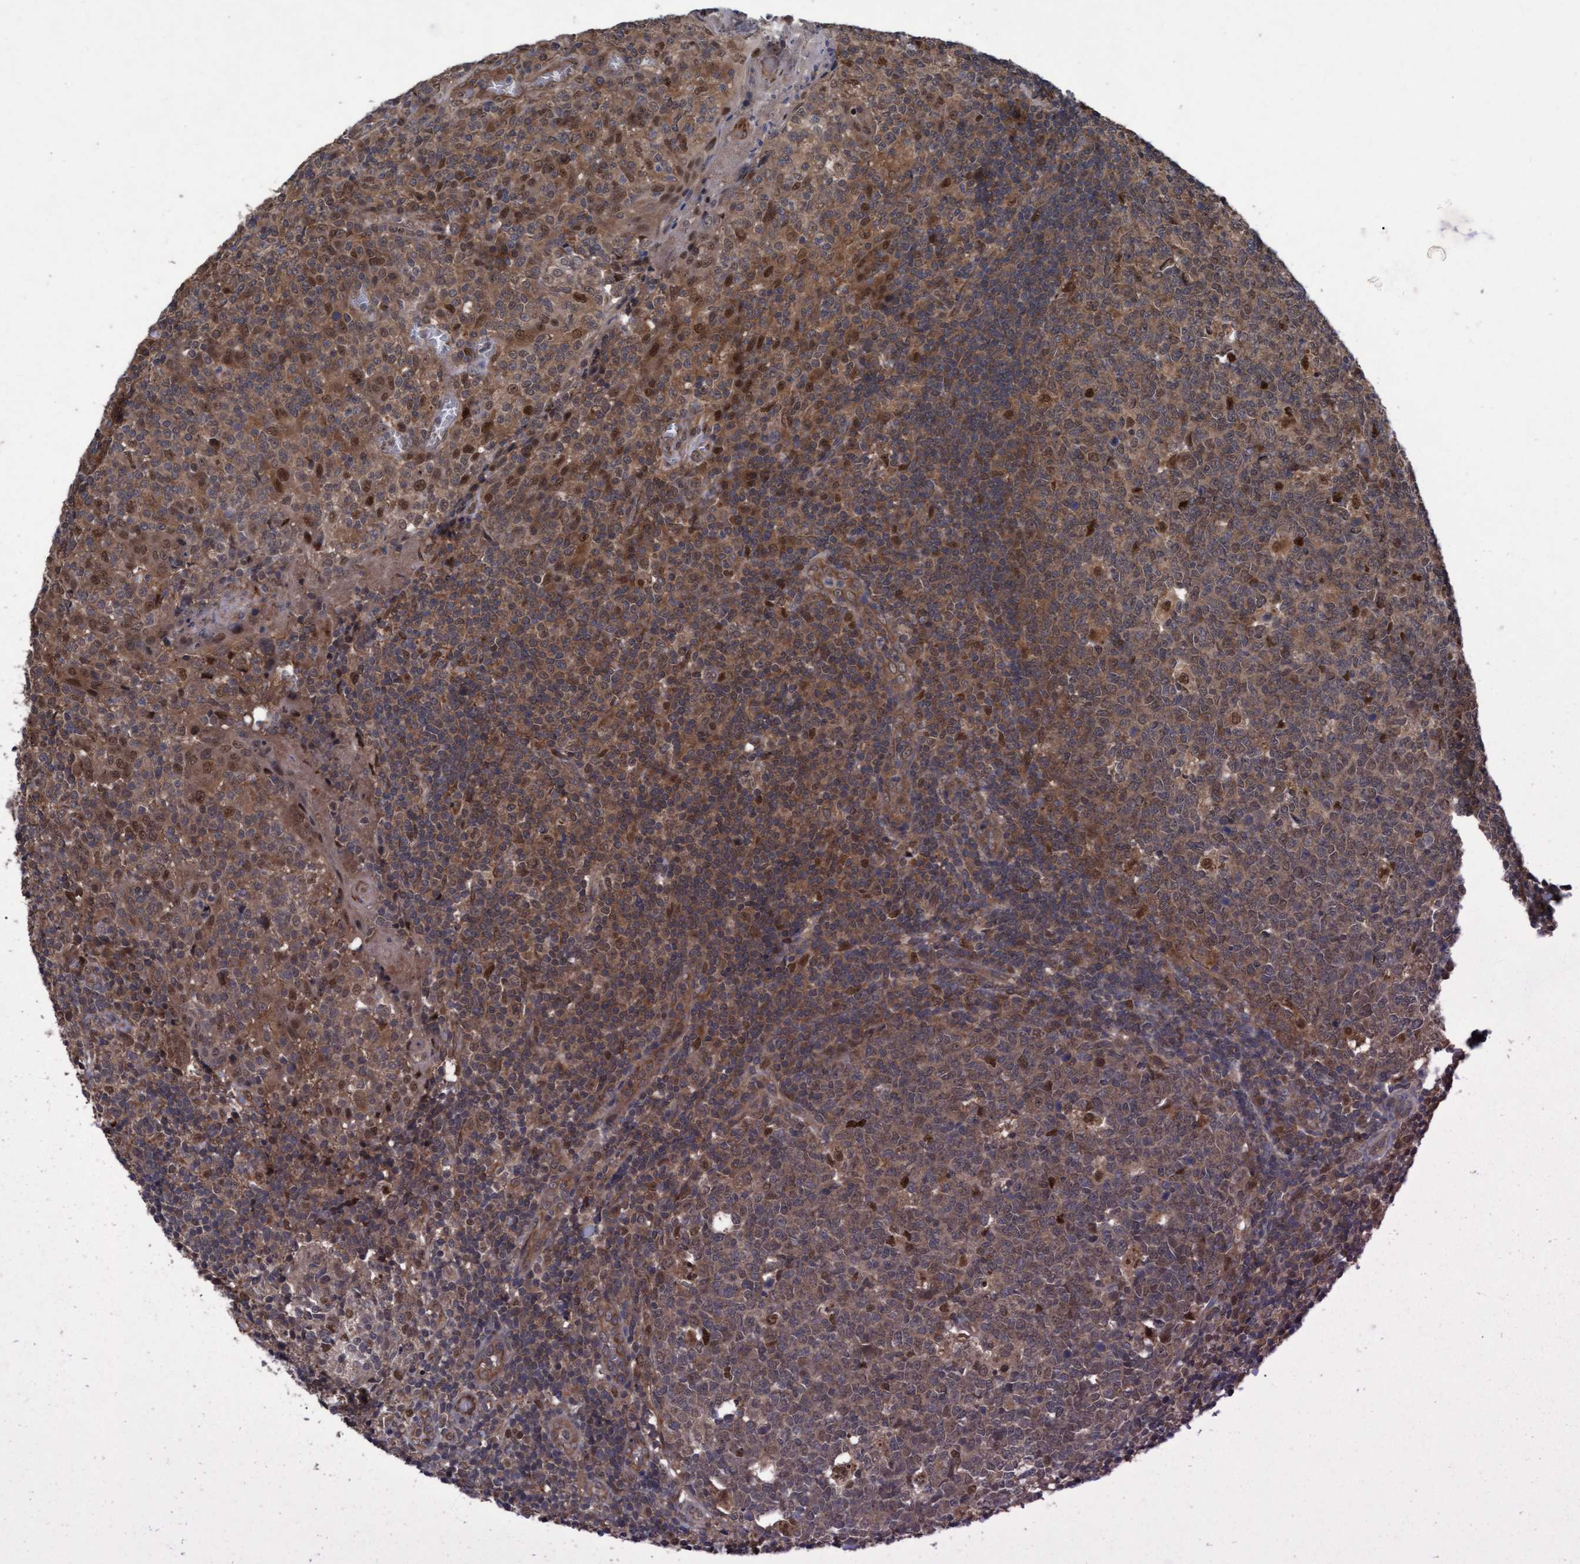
{"staining": {"intensity": "moderate", "quantity": ">75%", "location": "cytoplasmic/membranous,nuclear"}, "tissue": "tonsil", "cell_type": "Germinal center cells", "image_type": "normal", "snomed": [{"axis": "morphology", "description": "Normal tissue, NOS"}, {"axis": "topography", "description": "Tonsil"}], "caption": "Protein staining of benign tonsil shows moderate cytoplasmic/membranous,nuclear staining in approximately >75% of germinal center cells.", "gene": "PSMB6", "patient": {"sex": "female", "age": 19}}